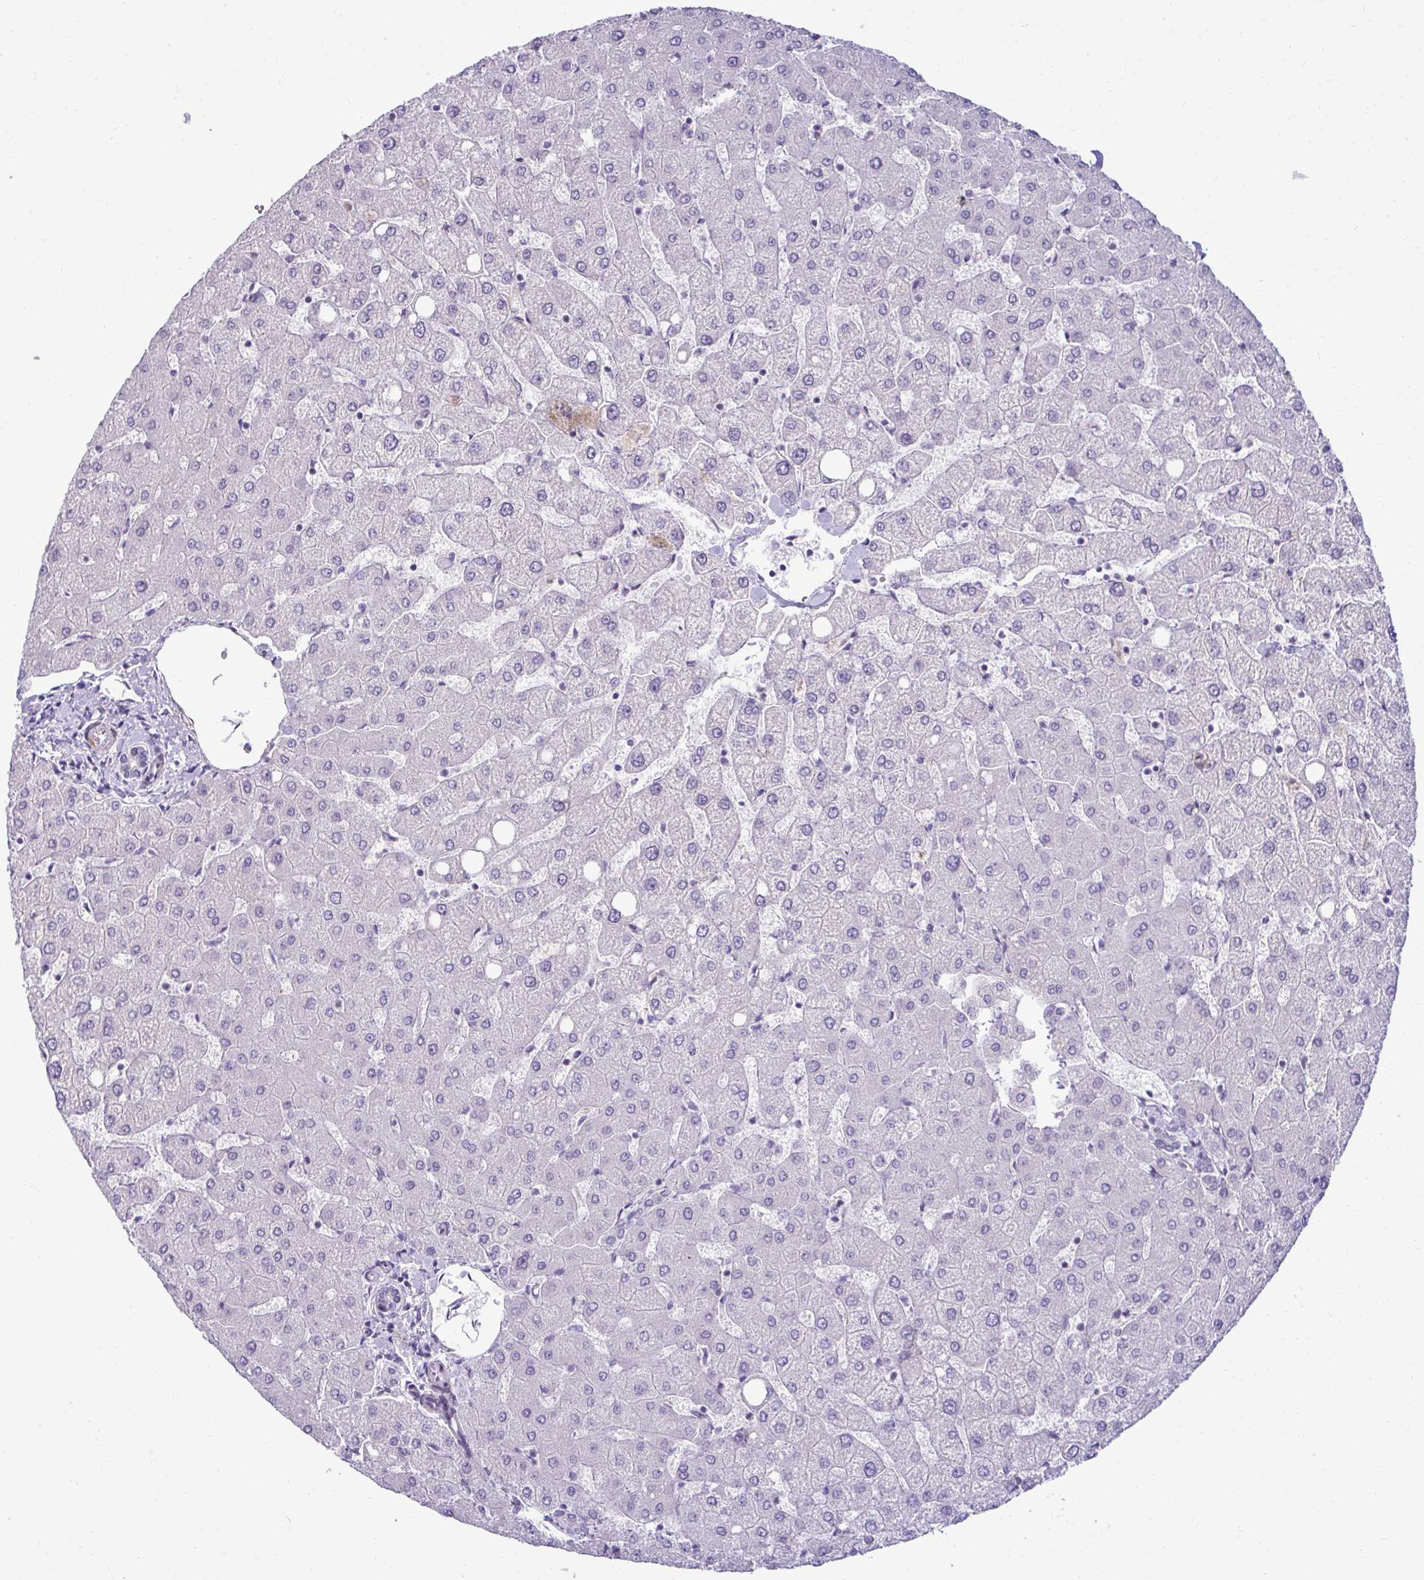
{"staining": {"intensity": "negative", "quantity": "none", "location": "none"}, "tissue": "liver", "cell_type": "Cholangiocytes", "image_type": "normal", "snomed": [{"axis": "morphology", "description": "Normal tissue, NOS"}, {"axis": "topography", "description": "Liver"}], "caption": "The histopathology image reveals no significant staining in cholangiocytes of liver. (Stains: DAB (3,3'-diaminobenzidine) immunohistochemistry (IHC) with hematoxylin counter stain, Microscopy: brightfield microscopy at high magnification).", "gene": "SLC30A3", "patient": {"sex": "female", "age": 54}}